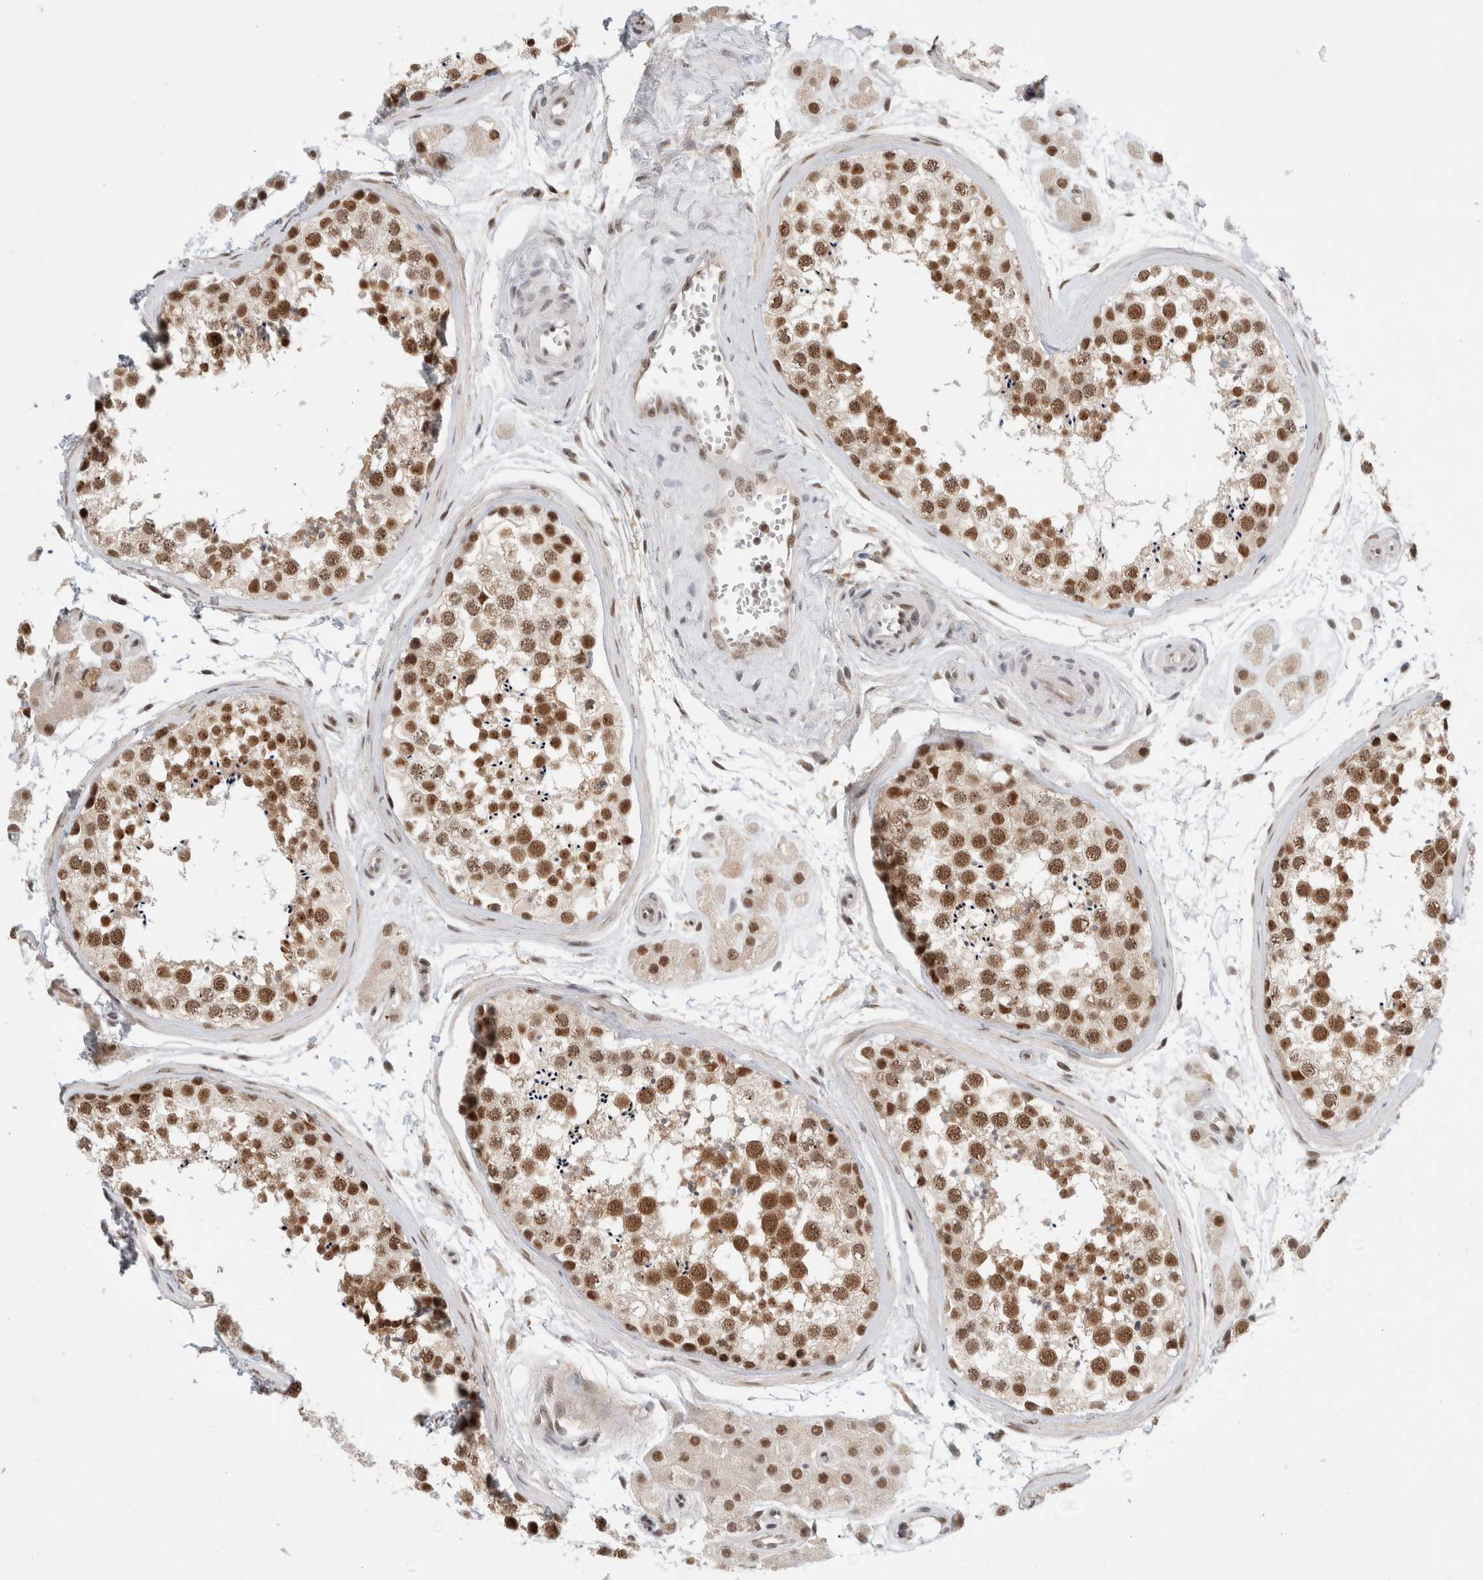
{"staining": {"intensity": "strong", "quantity": ">75%", "location": "nuclear"}, "tissue": "testis", "cell_type": "Cells in seminiferous ducts", "image_type": "normal", "snomed": [{"axis": "morphology", "description": "Normal tissue, NOS"}, {"axis": "topography", "description": "Testis"}], "caption": "DAB immunohistochemical staining of normal testis displays strong nuclear protein staining in about >75% of cells in seminiferous ducts. The protein is stained brown, and the nuclei are stained in blue (DAB IHC with brightfield microscopy, high magnification).", "gene": "NCAPG2", "patient": {"sex": "male", "age": 56}}